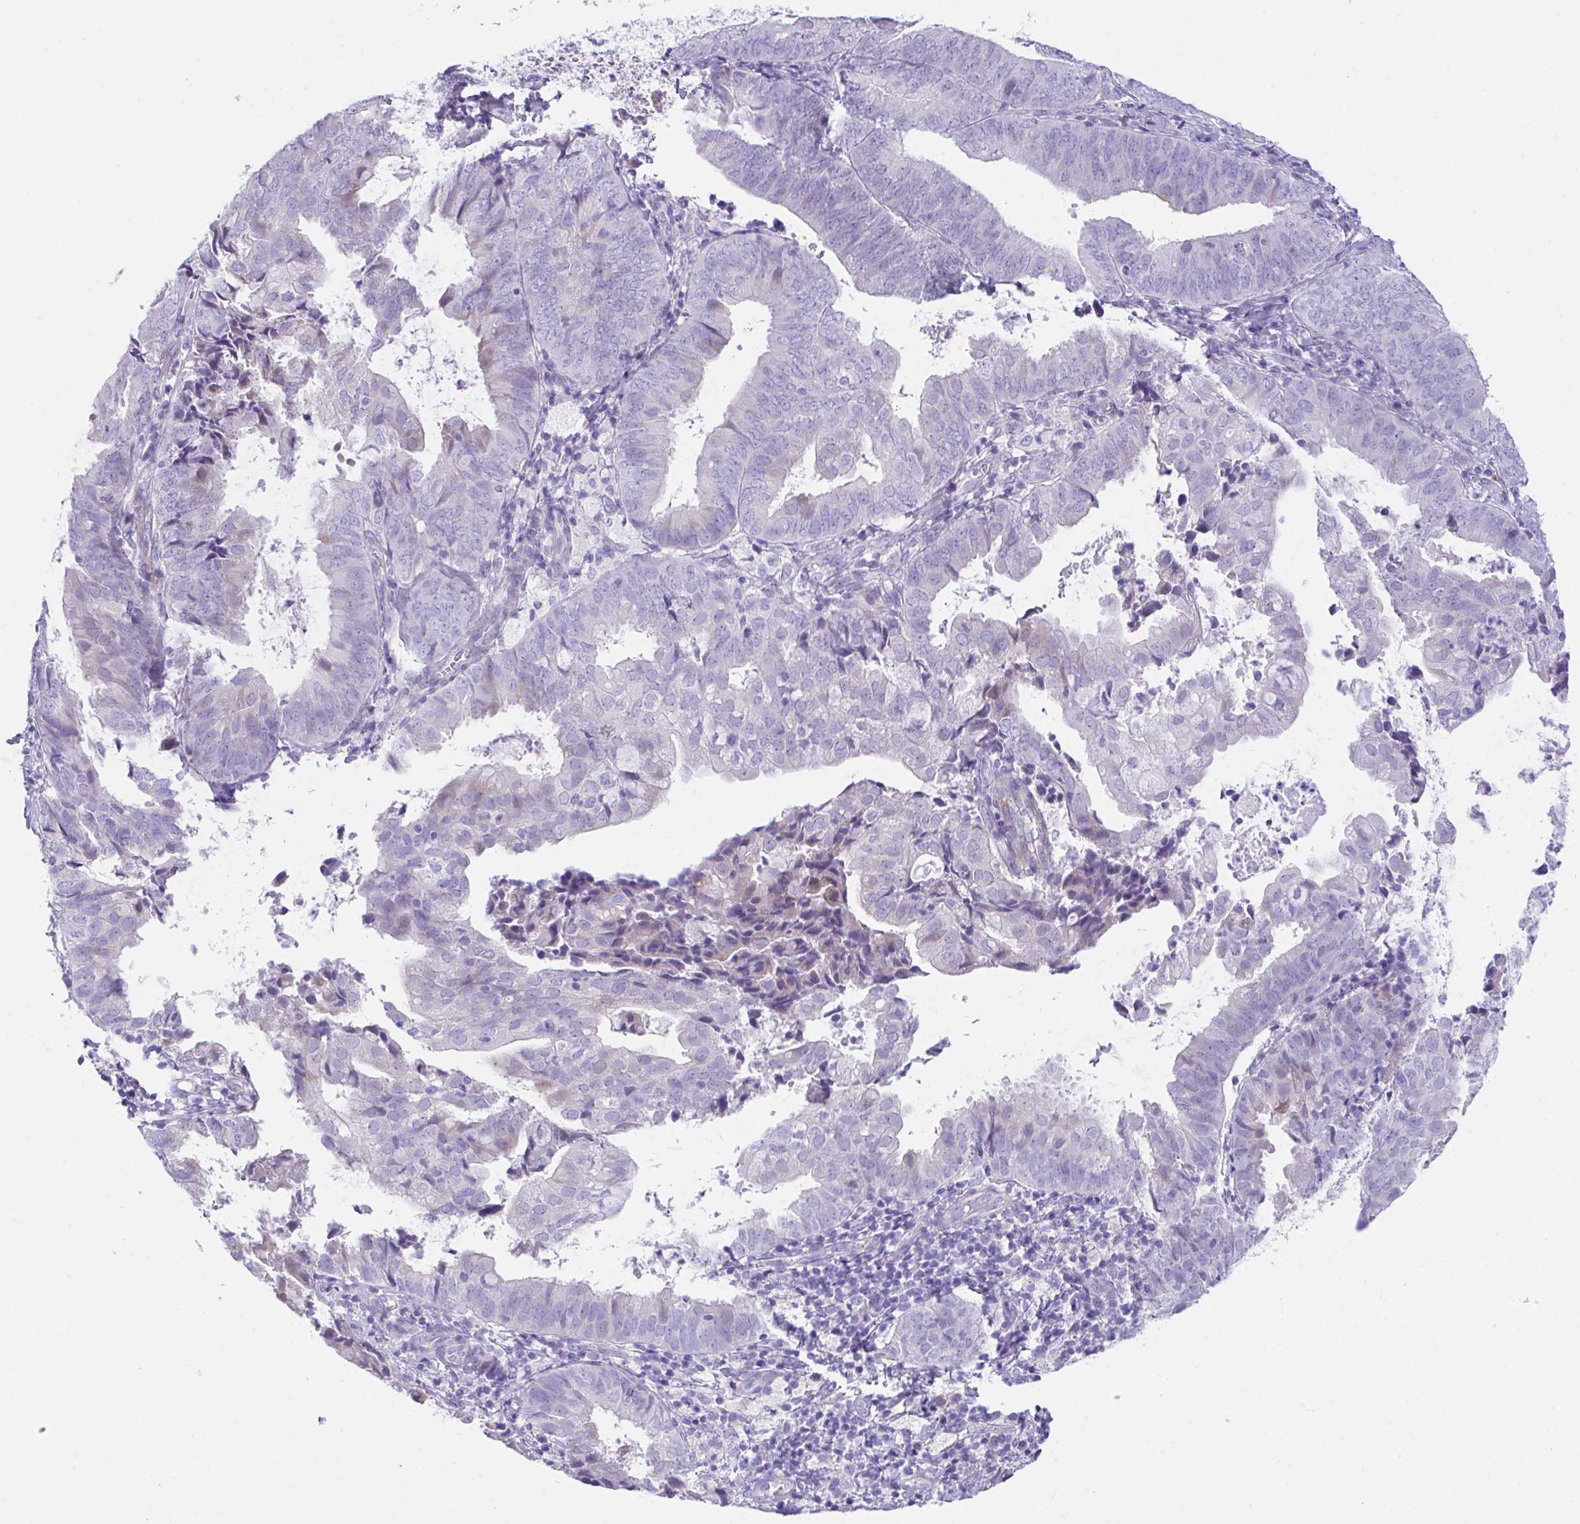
{"staining": {"intensity": "weak", "quantity": "<25%", "location": "cytoplasmic/membranous"}, "tissue": "endometrial cancer", "cell_type": "Tumor cells", "image_type": "cancer", "snomed": [{"axis": "morphology", "description": "Adenocarcinoma, NOS"}, {"axis": "topography", "description": "Endometrium"}], "caption": "IHC of human endometrial cancer reveals no staining in tumor cells. The staining is performed using DAB brown chromogen with nuclei counter-stained in using hematoxylin.", "gene": "SLC16A6", "patient": {"sex": "female", "age": 80}}